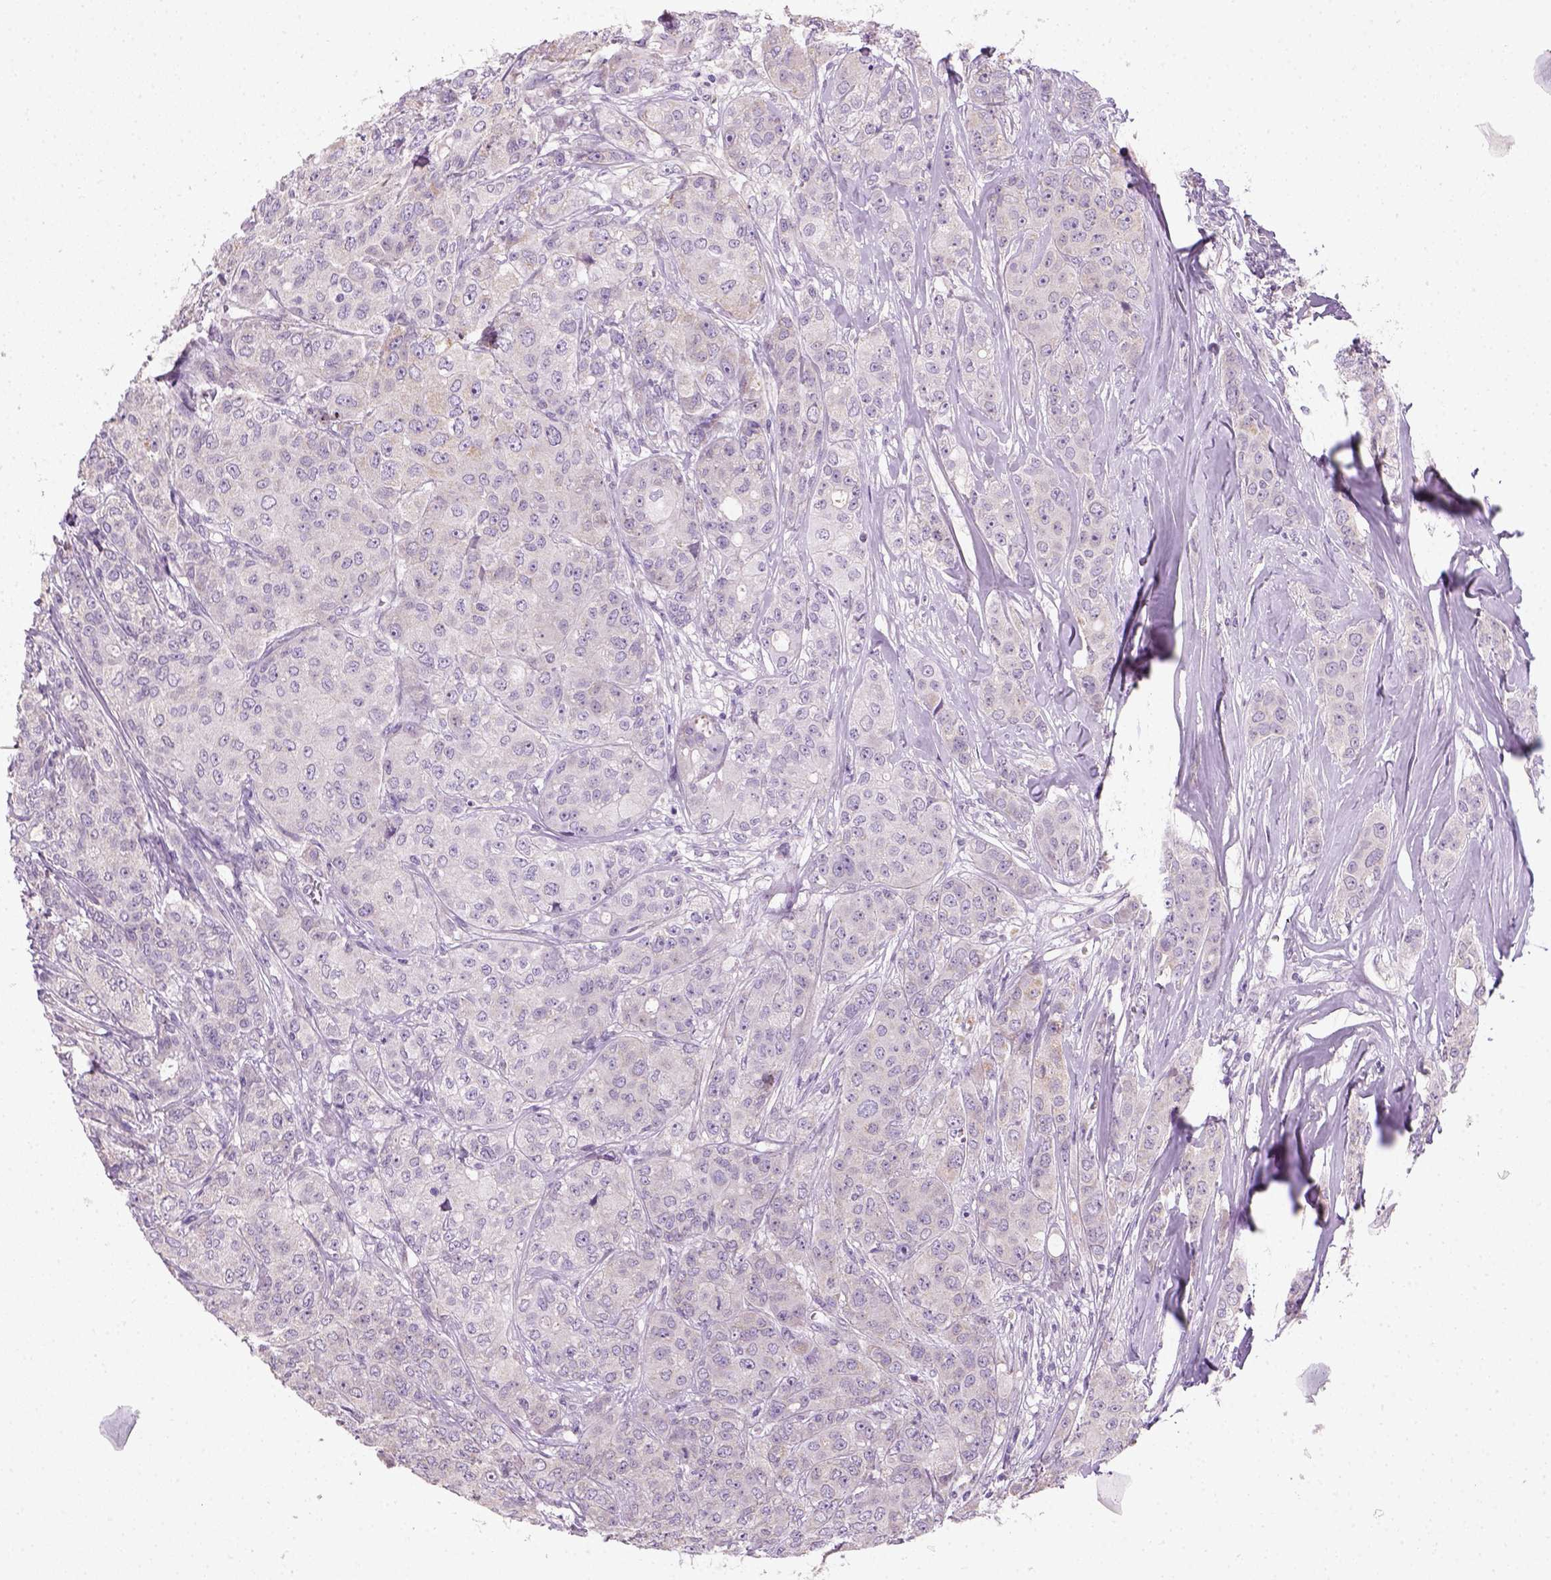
{"staining": {"intensity": "negative", "quantity": "none", "location": "none"}, "tissue": "breast cancer", "cell_type": "Tumor cells", "image_type": "cancer", "snomed": [{"axis": "morphology", "description": "Duct carcinoma"}, {"axis": "topography", "description": "Breast"}], "caption": "Tumor cells show no significant staining in breast cancer.", "gene": "NUDT6", "patient": {"sex": "female", "age": 43}}